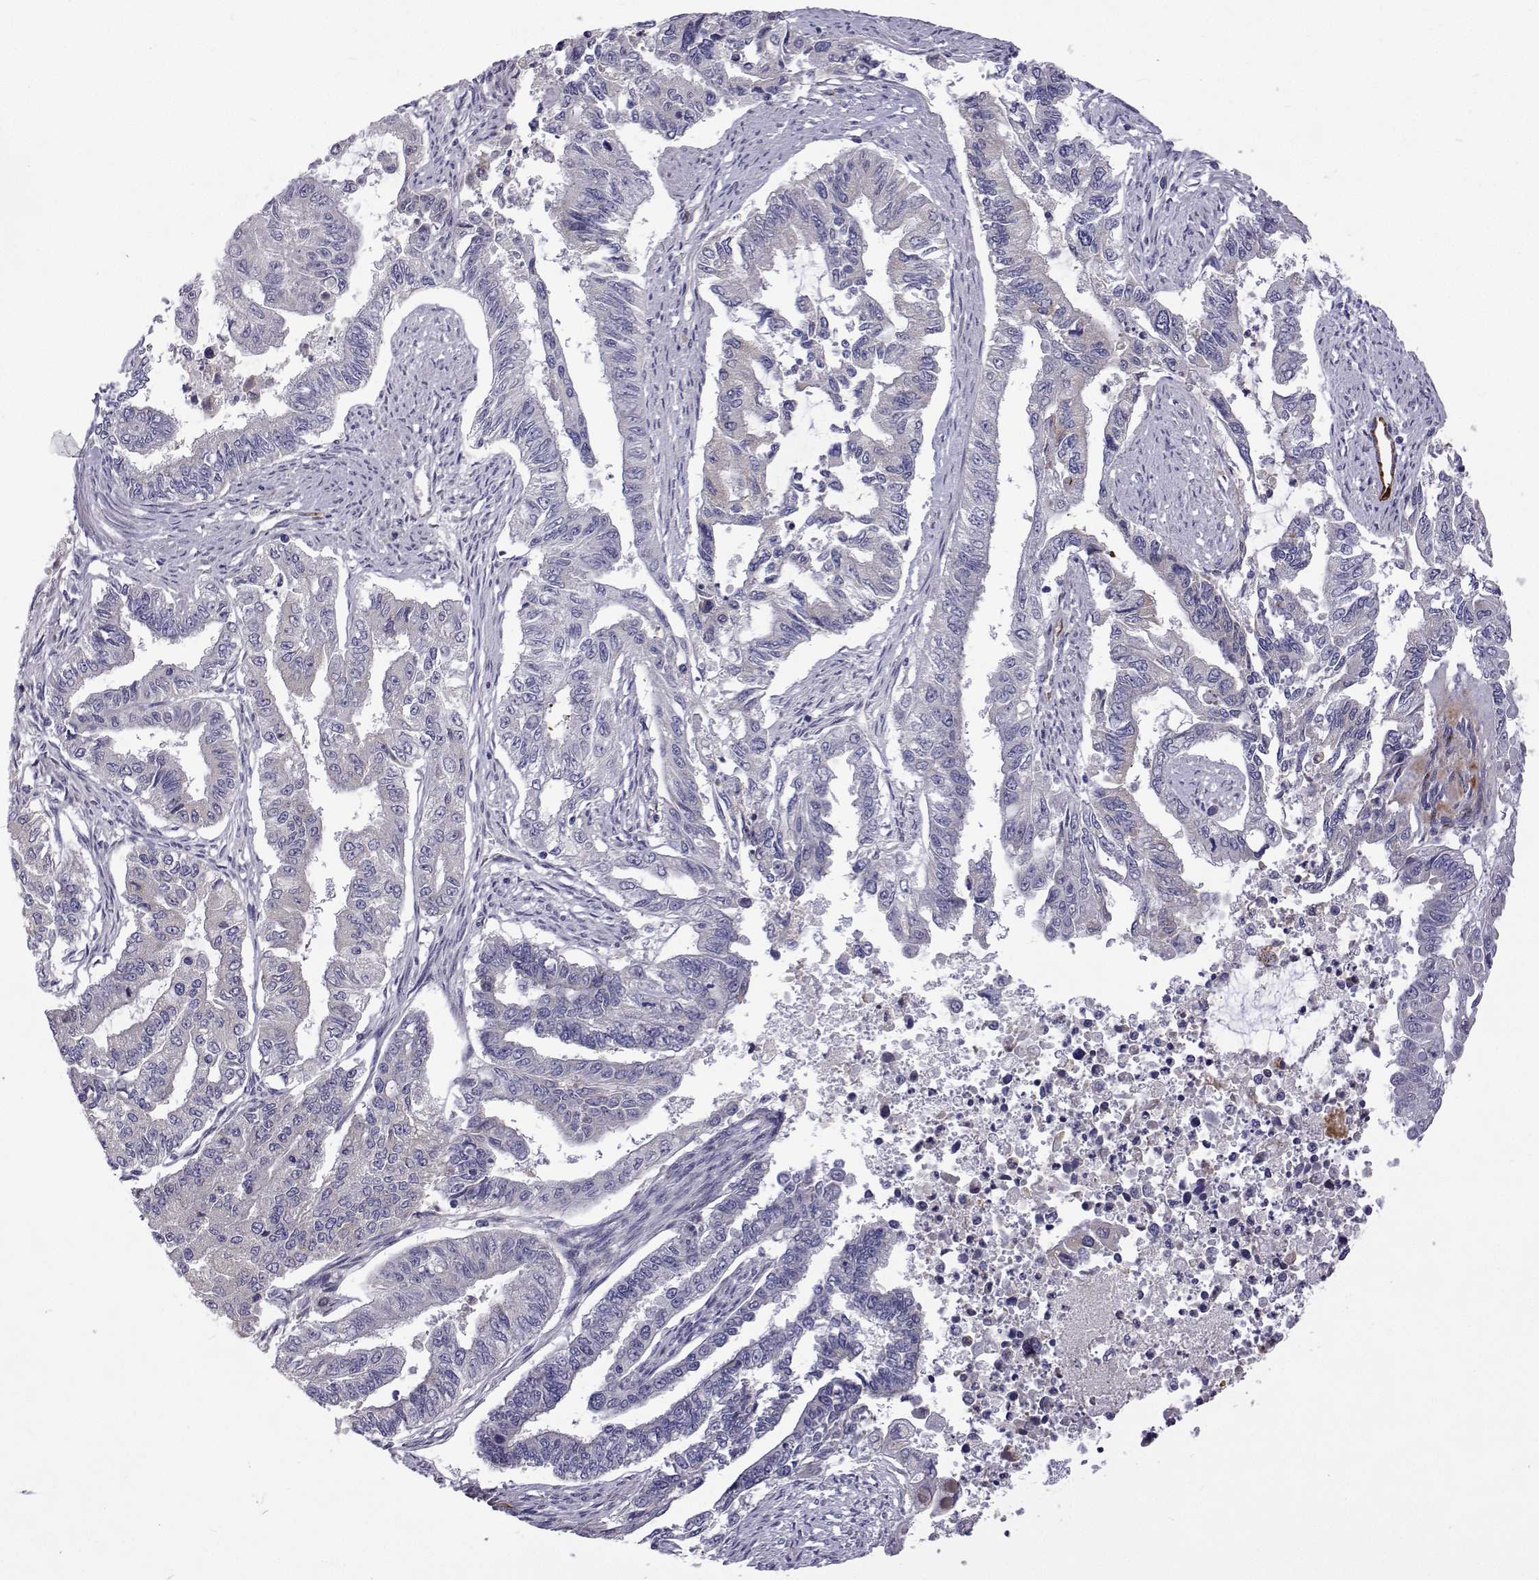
{"staining": {"intensity": "negative", "quantity": "none", "location": "none"}, "tissue": "endometrial cancer", "cell_type": "Tumor cells", "image_type": "cancer", "snomed": [{"axis": "morphology", "description": "Adenocarcinoma, NOS"}, {"axis": "topography", "description": "Uterus"}], "caption": "DAB (3,3'-diaminobenzidine) immunohistochemical staining of endometrial adenocarcinoma shows no significant positivity in tumor cells.", "gene": "NPR3", "patient": {"sex": "female", "age": 59}}